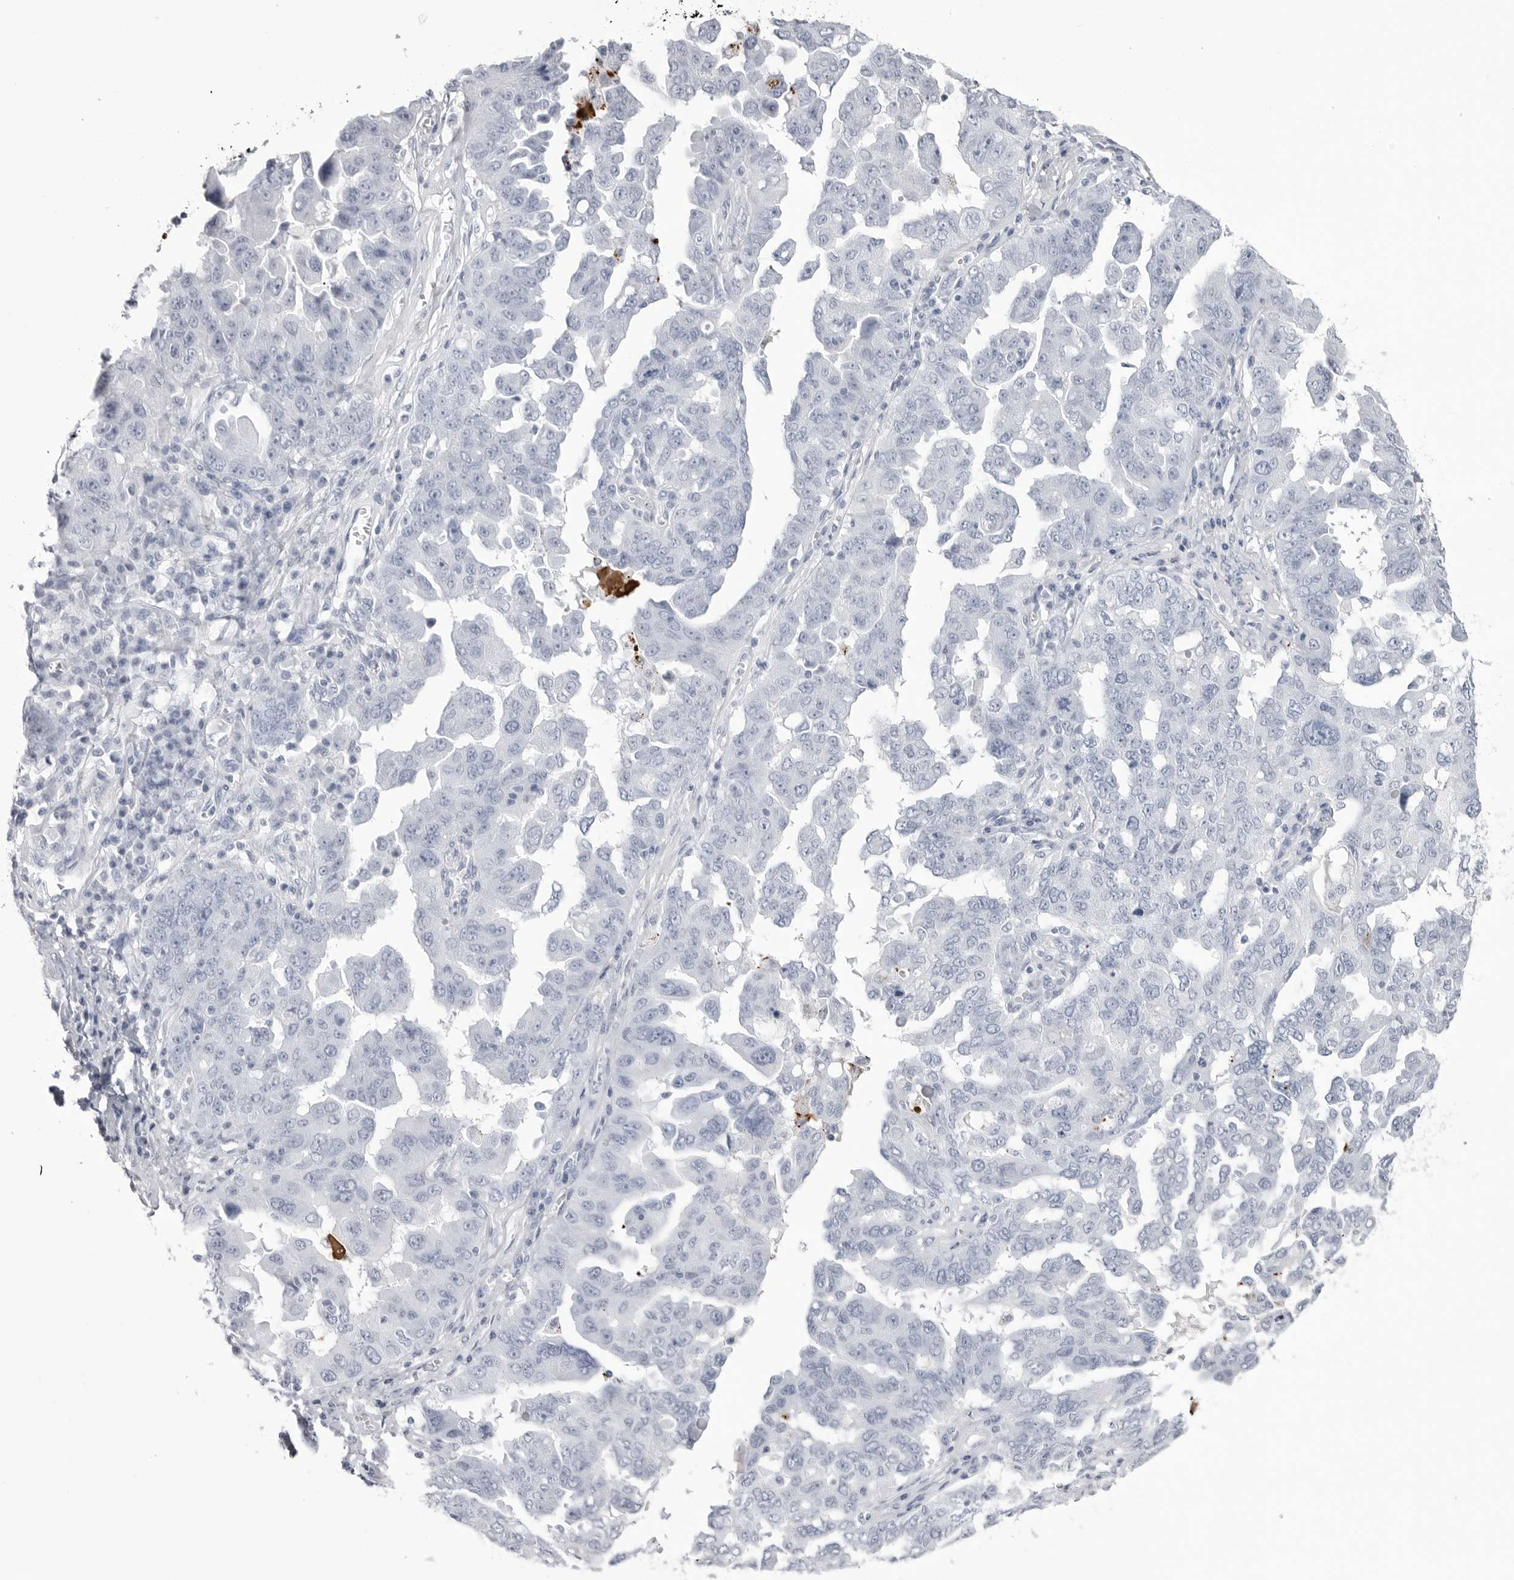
{"staining": {"intensity": "negative", "quantity": "none", "location": "none"}, "tissue": "ovarian cancer", "cell_type": "Tumor cells", "image_type": "cancer", "snomed": [{"axis": "morphology", "description": "Carcinoma, endometroid"}, {"axis": "topography", "description": "Ovary"}], "caption": "Immunohistochemistry image of ovarian cancer stained for a protein (brown), which reveals no positivity in tumor cells. (Brightfield microscopy of DAB immunohistochemistry (IHC) at high magnification).", "gene": "COL26A1", "patient": {"sex": "female", "age": 62}}